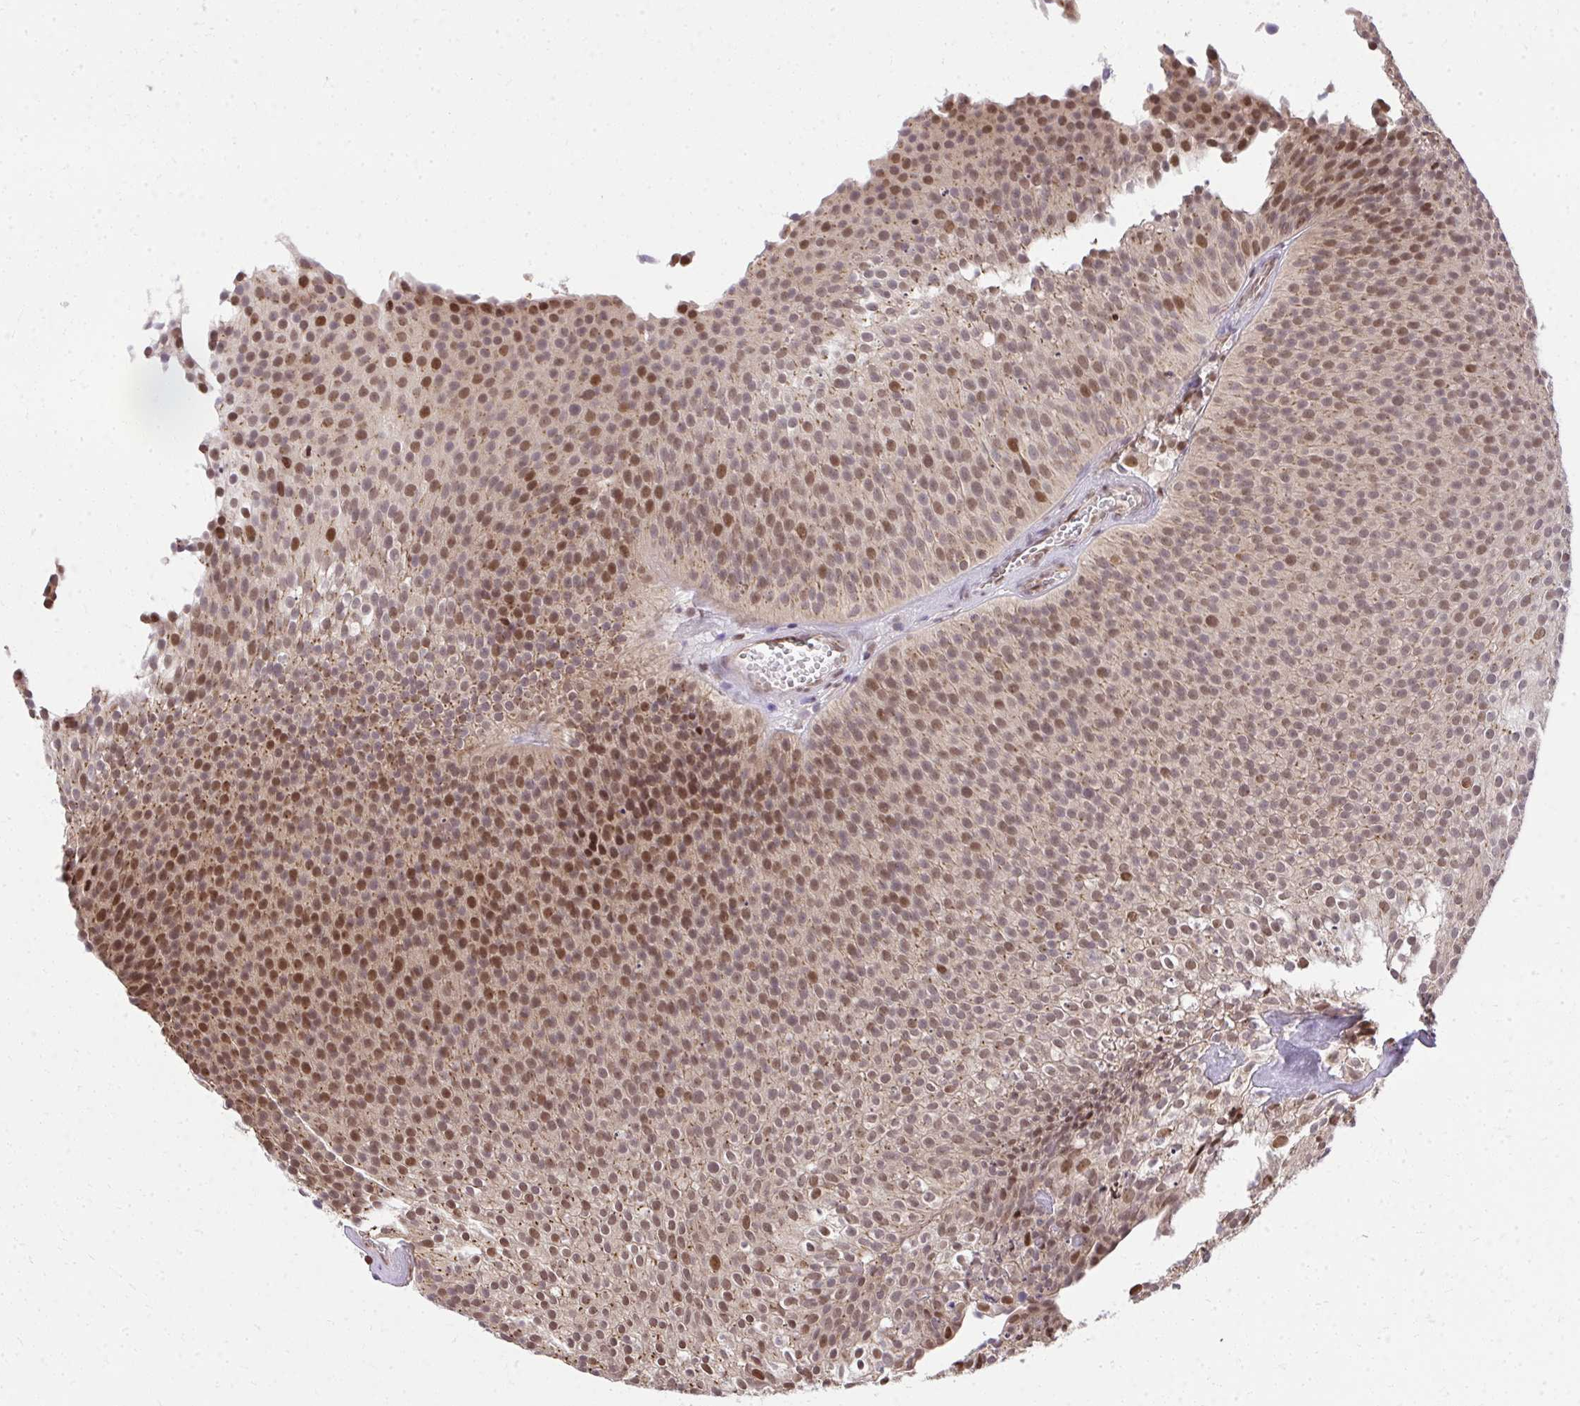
{"staining": {"intensity": "moderate", "quantity": "25%-75%", "location": "cytoplasmic/membranous,nuclear"}, "tissue": "urothelial cancer", "cell_type": "Tumor cells", "image_type": "cancer", "snomed": [{"axis": "morphology", "description": "Urothelial carcinoma, Low grade"}, {"axis": "topography", "description": "Urinary bladder"}], "caption": "The immunohistochemical stain labels moderate cytoplasmic/membranous and nuclear staining in tumor cells of low-grade urothelial carcinoma tissue.", "gene": "PIGY", "patient": {"sex": "male", "age": 91}}